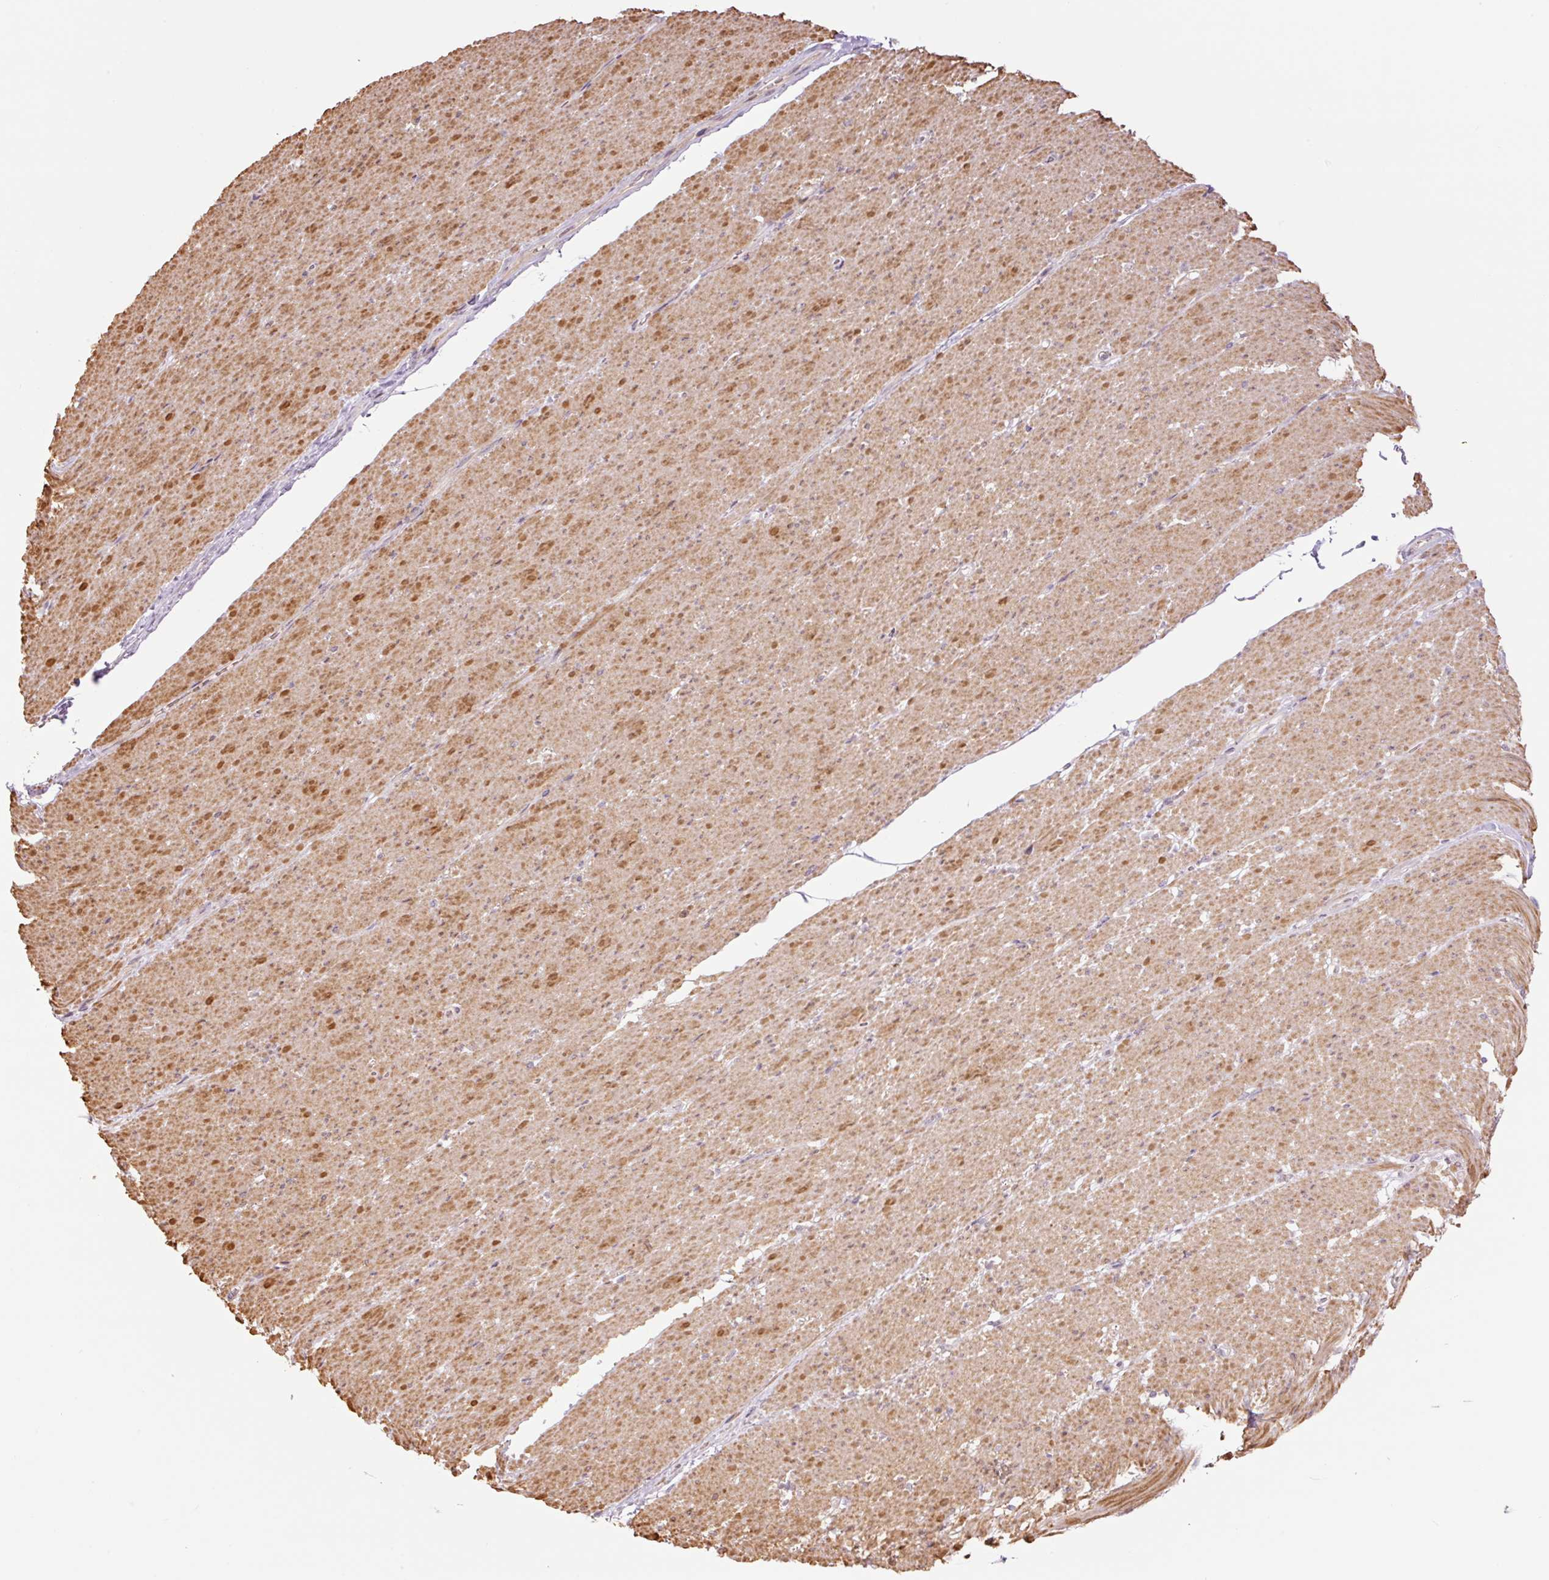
{"staining": {"intensity": "moderate", "quantity": ">75%", "location": "cytoplasmic/membranous"}, "tissue": "smooth muscle", "cell_type": "Smooth muscle cells", "image_type": "normal", "snomed": [{"axis": "morphology", "description": "Normal tissue, NOS"}, {"axis": "topography", "description": "Smooth muscle"}, {"axis": "topography", "description": "Rectum"}], "caption": "This is a photomicrograph of immunohistochemistry (IHC) staining of unremarkable smooth muscle, which shows moderate staining in the cytoplasmic/membranous of smooth muscle cells.", "gene": "SLC29A3", "patient": {"sex": "male", "age": 53}}